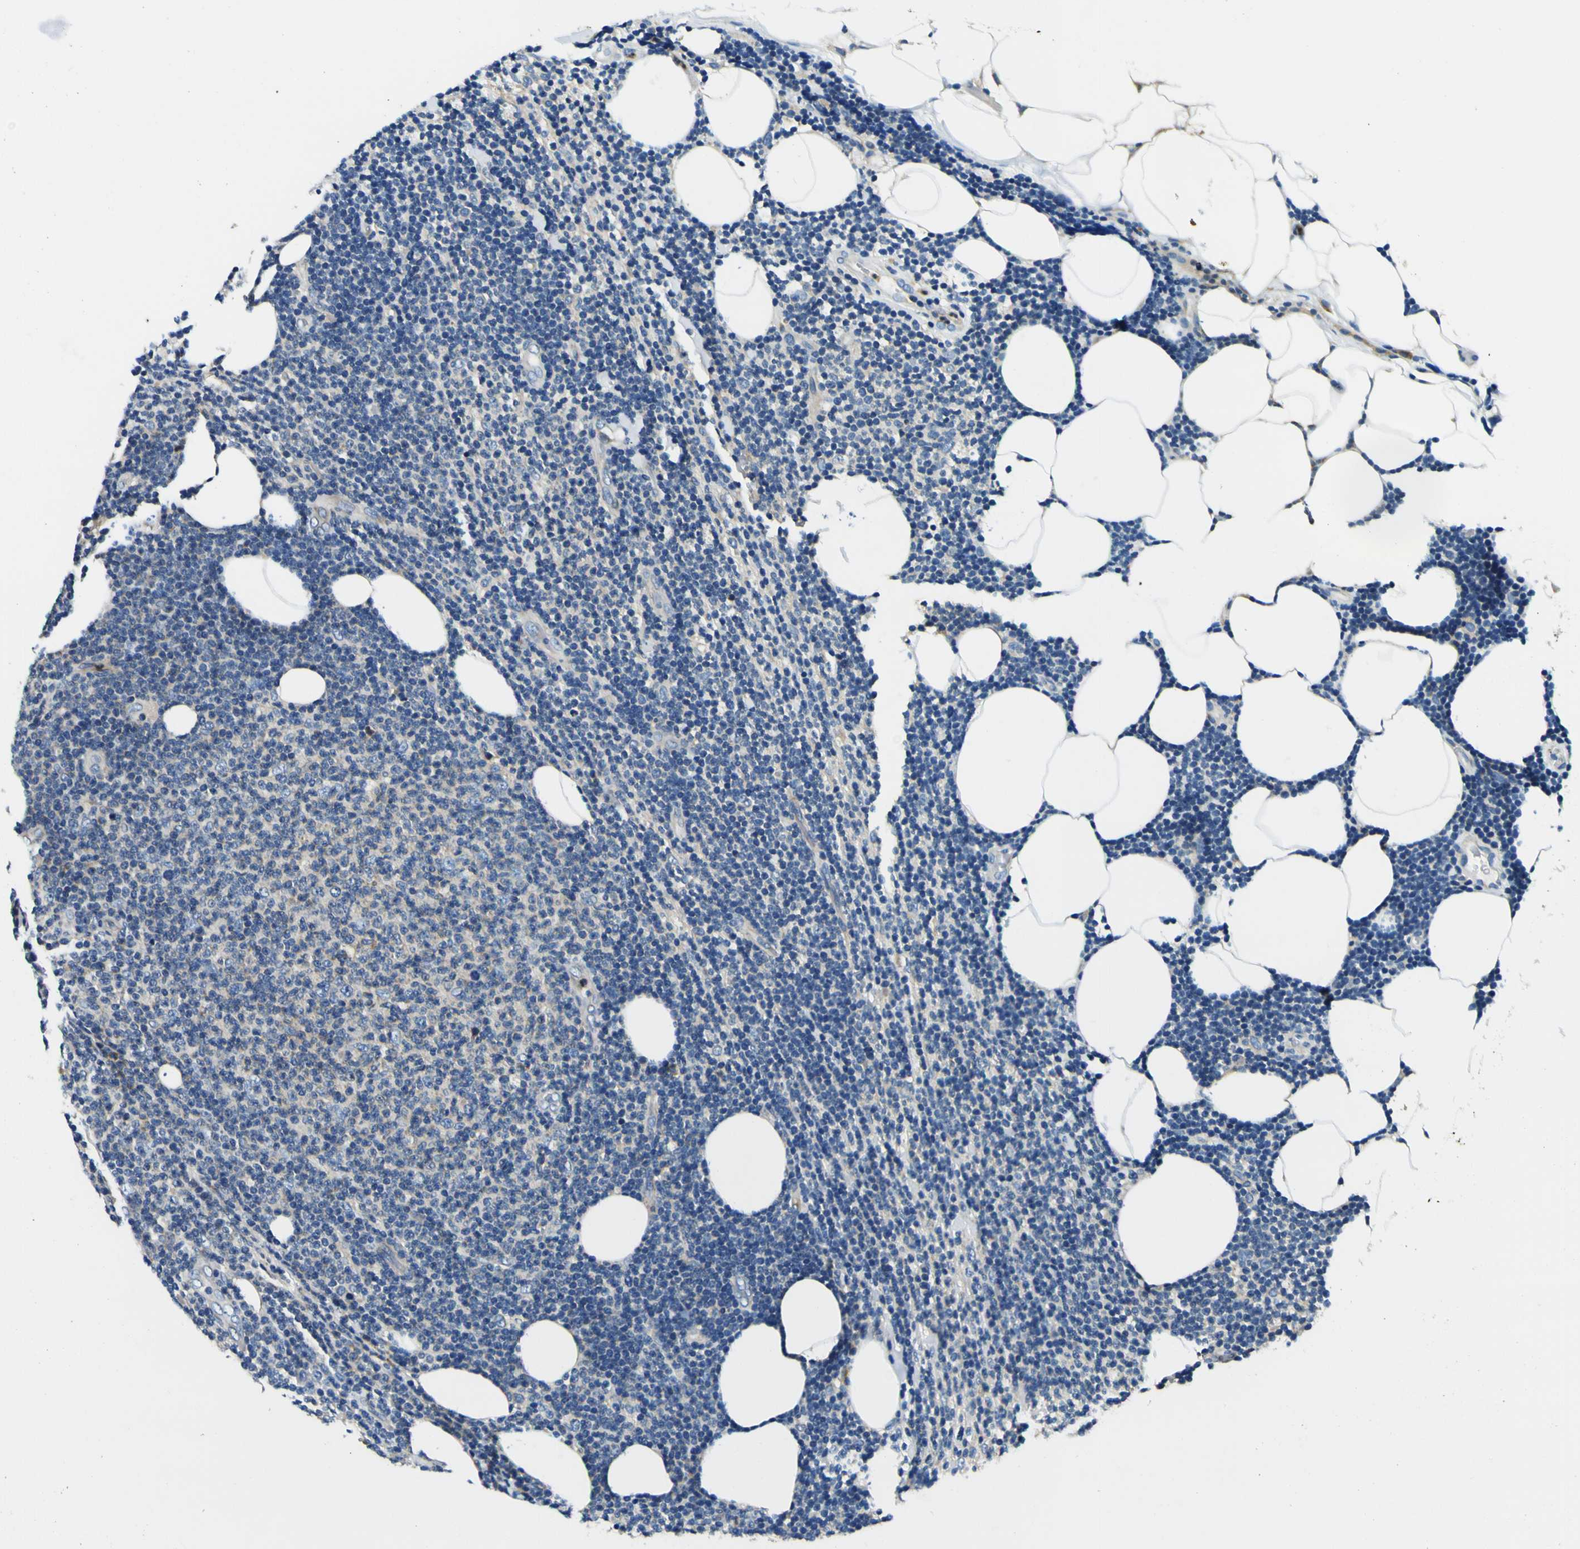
{"staining": {"intensity": "negative", "quantity": "none", "location": "none"}, "tissue": "lymphoma", "cell_type": "Tumor cells", "image_type": "cancer", "snomed": [{"axis": "morphology", "description": "Malignant lymphoma, non-Hodgkin's type, Low grade"}, {"axis": "topography", "description": "Lymph node"}], "caption": "This micrograph is of lymphoma stained with immunohistochemistry (IHC) to label a protein in brown with the nuclei are counter-stained blue. There is no positivity in tumor cells. (Brightfield microscopy of DAB immunohistochemistry (IHC) at high magnification).", "gene": "CLSTN1", "patient": {"sex": "male", "age": 66}}